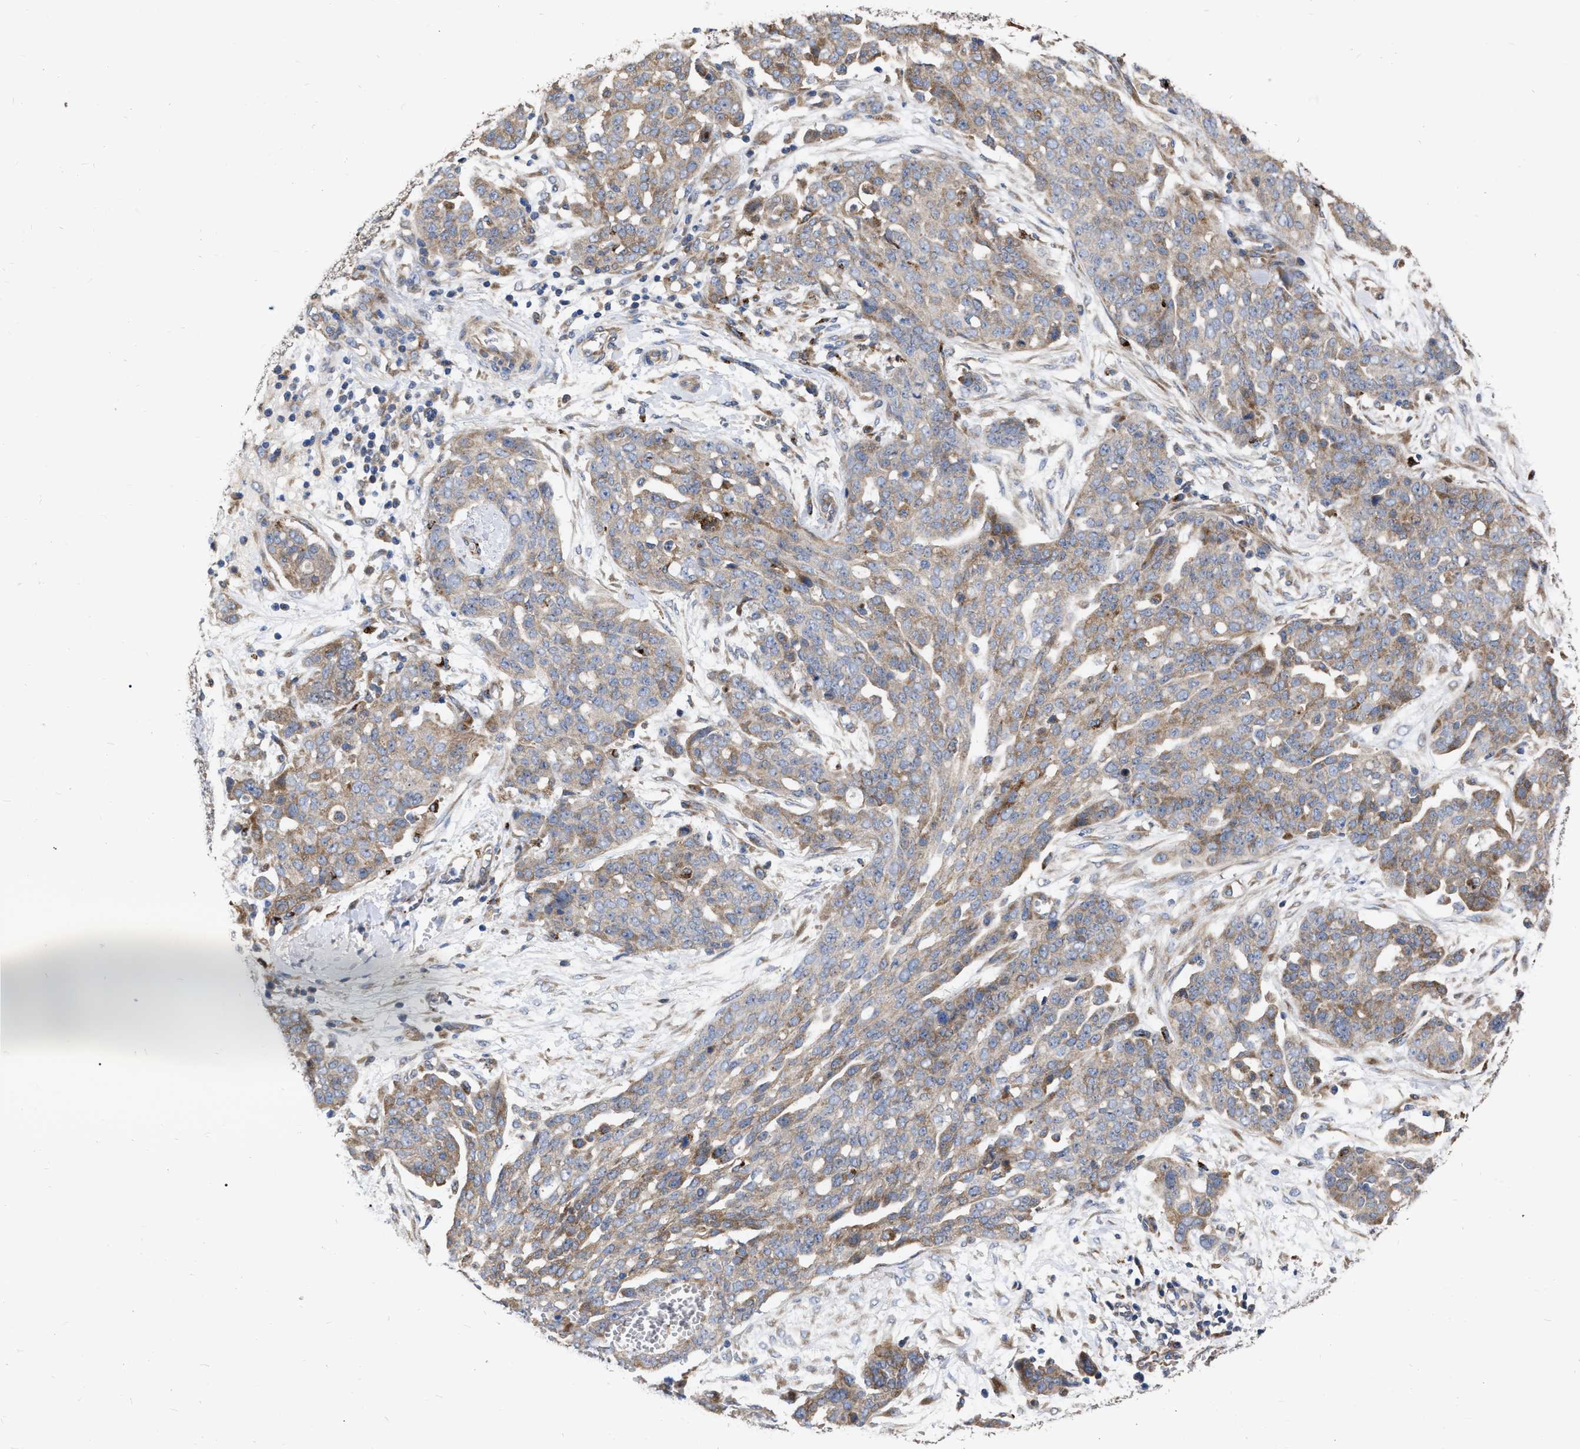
{"staining": {"intensity": "weak", "quantity": "25%-75%", "location": "cytoplasmic/membranous"}, "tissue": "ovarian cancer", "cell_type": "Tumor cells", "image_type": "cancer", "snomed": [{"axis": "morphology", "description": "Cystadenocarcinoma, serous, NOS"}, {"axis": "topography", "description": "Soft tissue"}, {"axis": "topography", "description": "Ovary"}], "caption": "Weak cytoplasmic/membranous positivity for a protein is identified in approximately 25%-75% of tumor cells of serous cystadenocarcinoma (ovarian) using IHC.", "gene": "MLST8", "patient": {"sex": "female", "age": 57}}